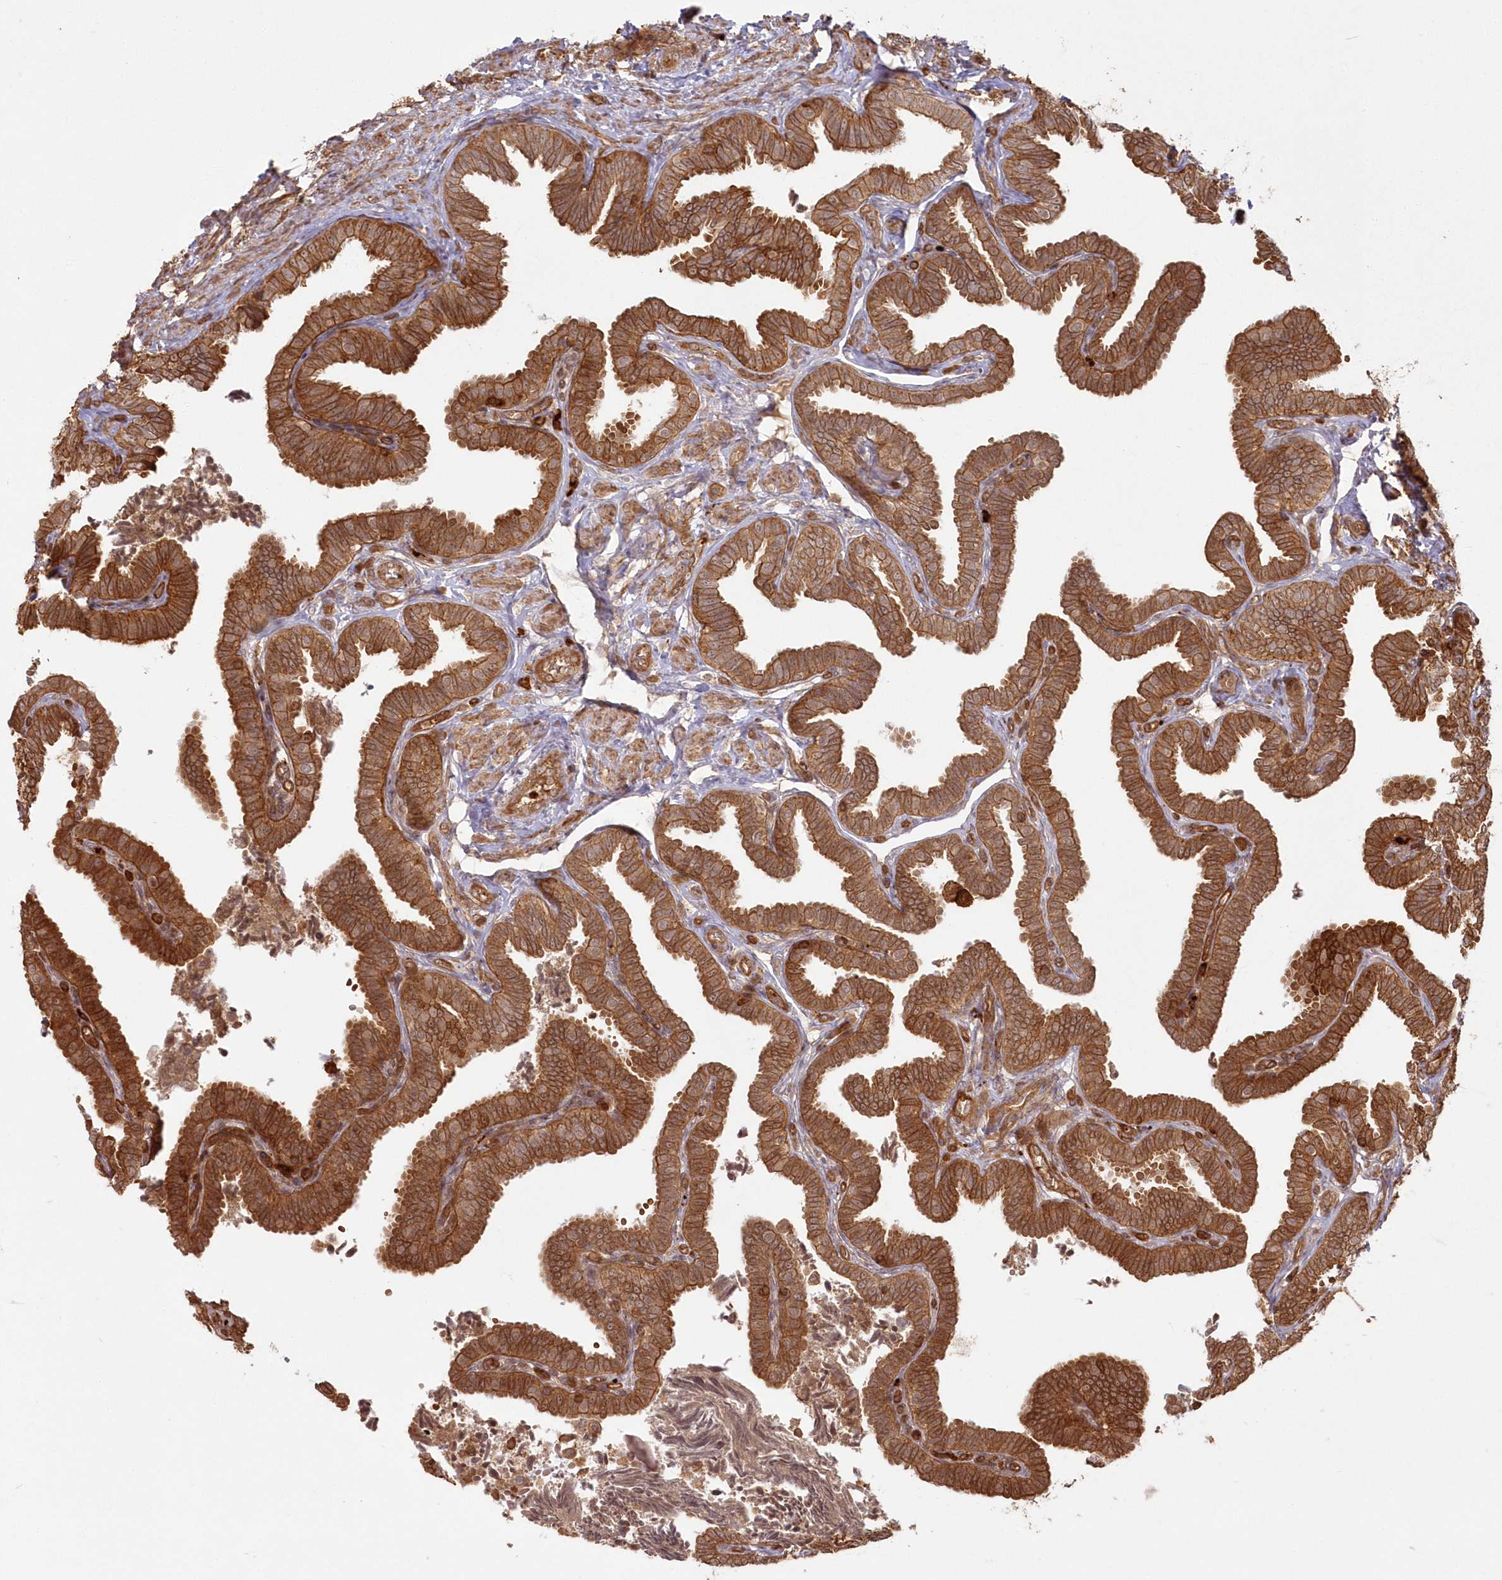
{"staining": {"intensity": "strong", "quantity": ">75%", "location": "cytoplasmic/membranous"}, "tissue": "fallopian tube", "cell_type": "Glandular cells", "image_type": "normal", "snomed": [{"axis": "morphology", "description": "Normal tissue, NOS"}, {"axis": "topography", "description": "Fallopian tube"}], "caption": "Immunohistochemistry staining of benign fallopian tube, which reveals high levels of strong cytoplasmic/membranous staining in approximately >75% of glandular cells indicating strong cytoplasmic/membranous protein expression. The staining was performed using DAB (brown) for protein detection and nuclei were counterstained in hematoxylin (blue).", "gene": "RGCC", "patient": {"sex": "female", "age": 39}}